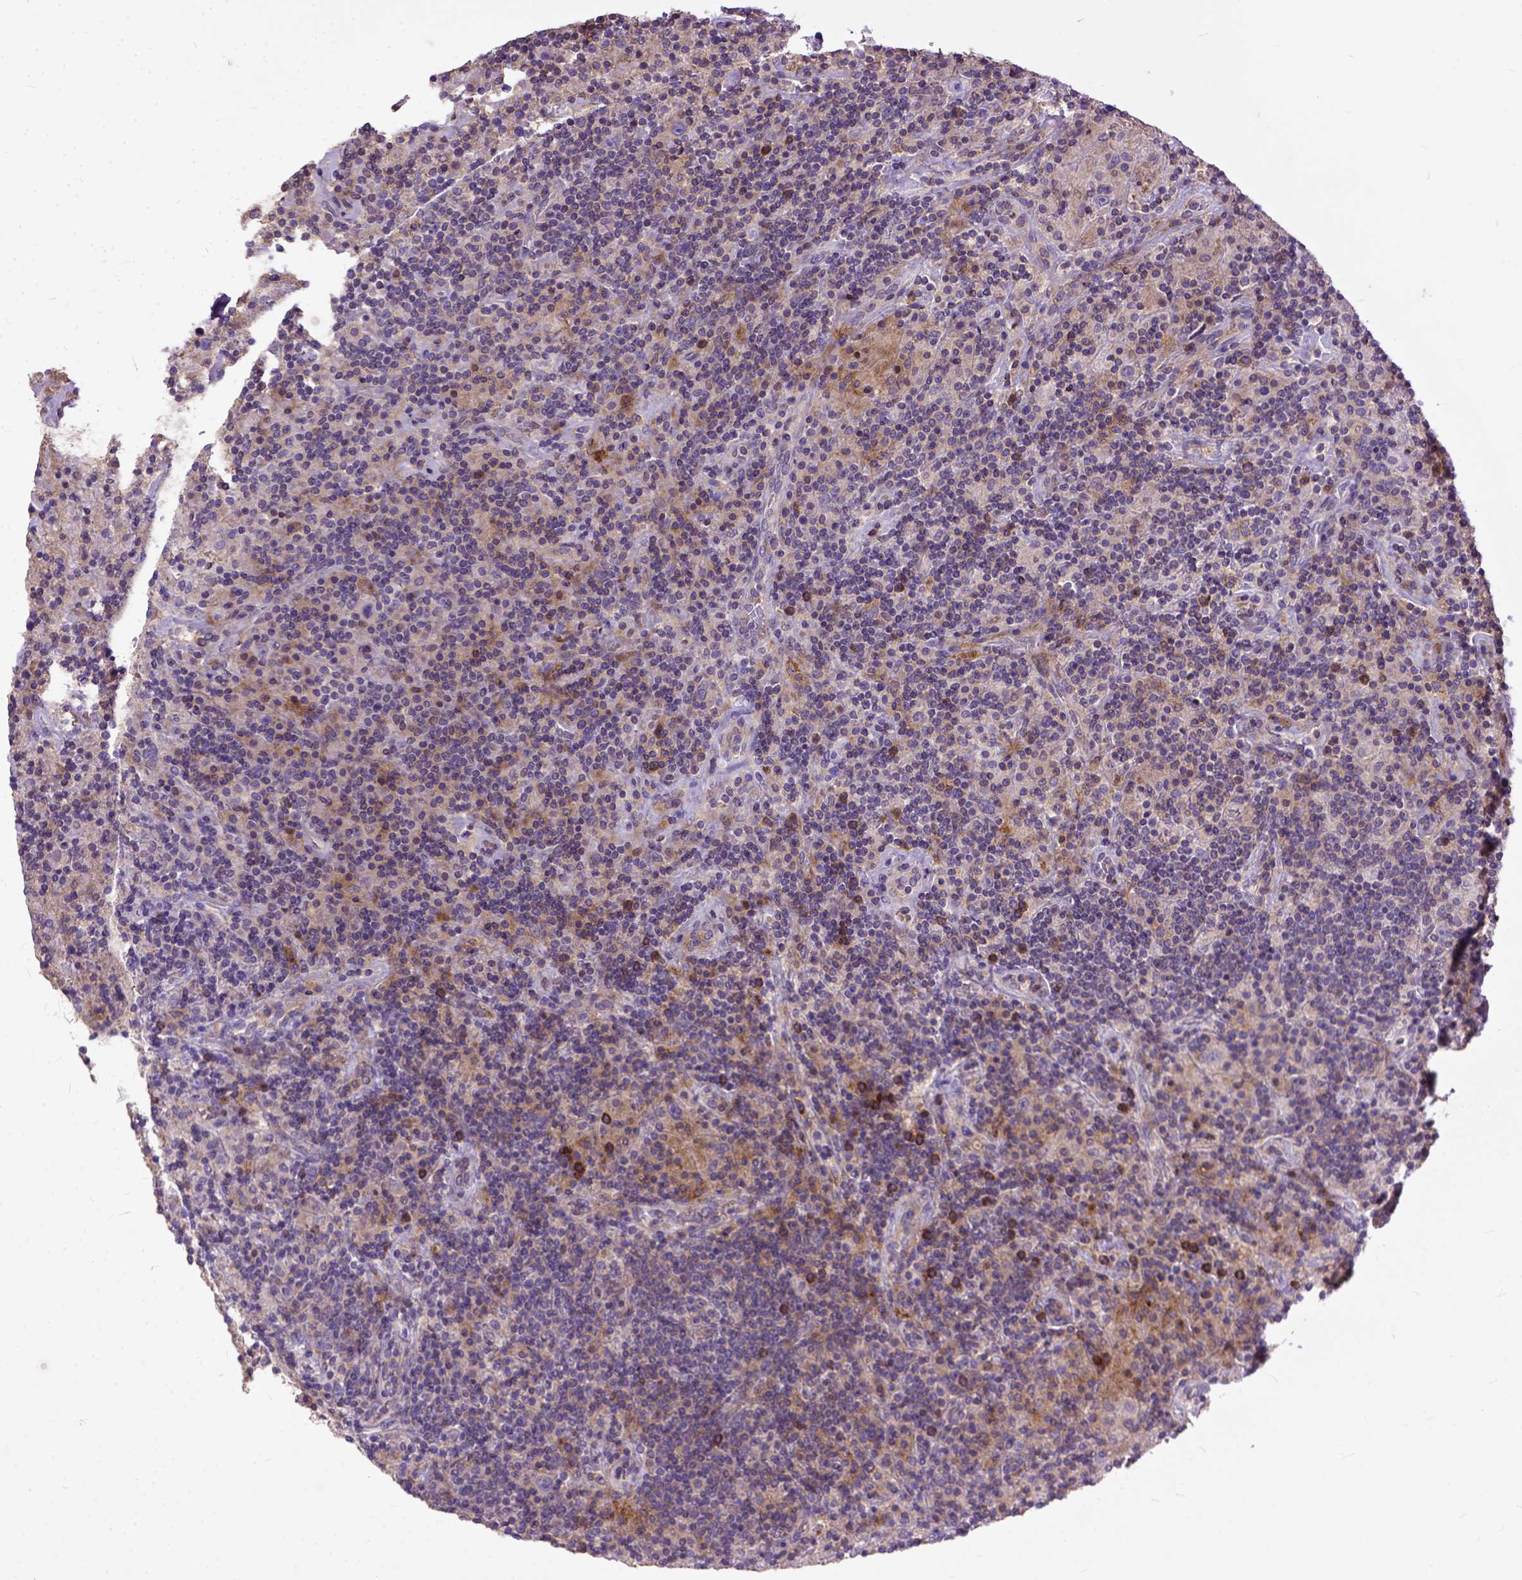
{"staining": {"intensity": "strong", "quantity": "<25%", "location": "cytoplasmic/membranous"}, "tissue": "lymphoma", "cell_type": "Tumor cells", "image_type": "cancer", "snomed": [{"axis": "morphology", "description": "Hodgkin's disease, NOS"}, {"axis": "topography", "description": "Lymph node"}], "caption": "A high-resolution image shows immunohistochemistry (IHC) staining of lymphoma, which shows strong cytoplasmic/membranous expression in approximately <25% of tumor cells.", "gene": "NAMPT", "patient": {"sex": "male", "age": 70}}